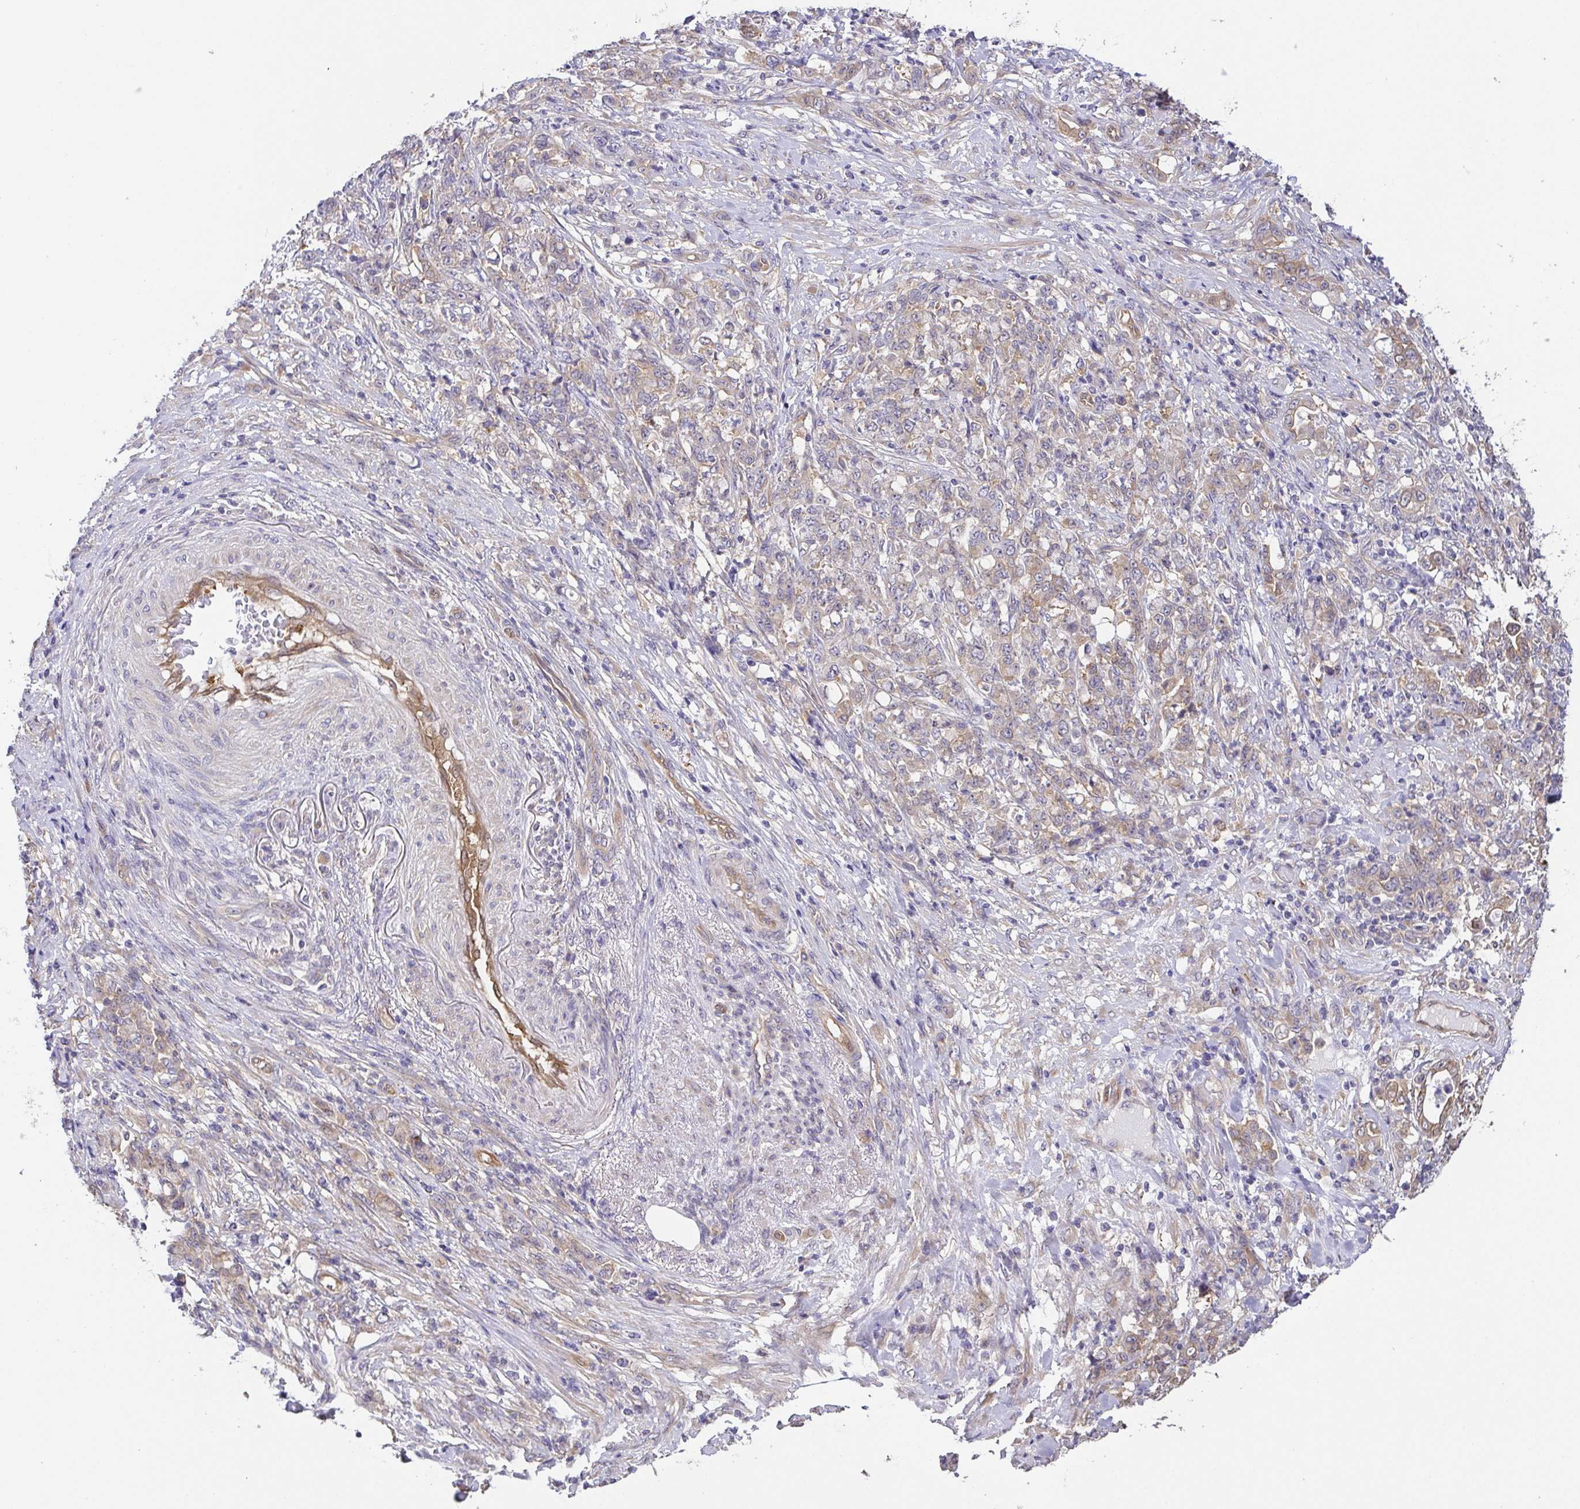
{"staining": {"intensity": "weak", "quantity": "<25%", "location": "cytoplasmic/membranous"}, "tissue": "stomach cancer", "cell_type": "Tumor cells", "image_type": "cancer", "snomed": [{"axis": "morphology", "description": "Adenocarcinoma, NOS"}, {"axis": "topography", "description": "Stomach"}], "caption": "The image exhibits no staining of tumor cells in stomach adenocarcinoma.", "gene": "EIF3D", "patient": {"sex": "female", "age": 79}}